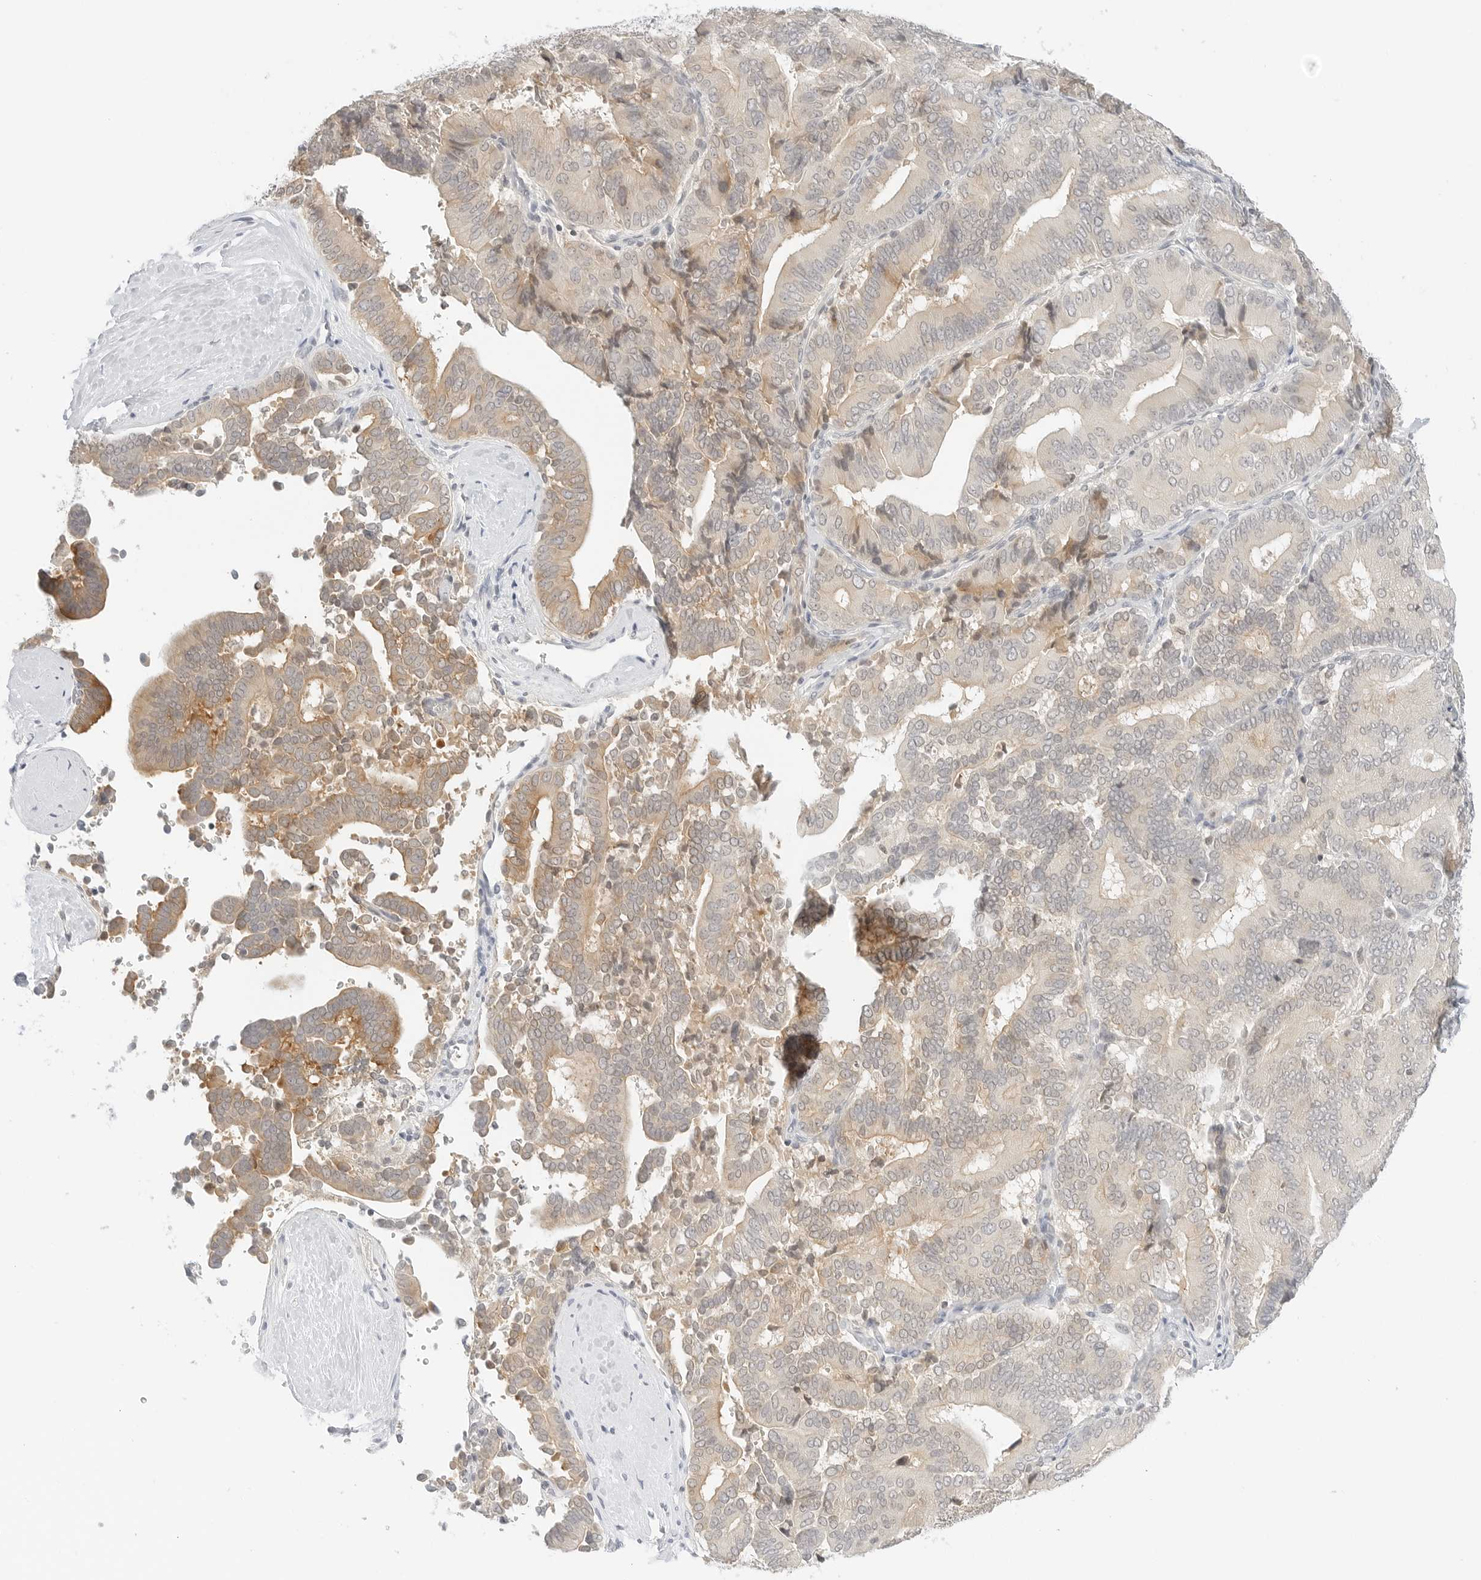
{"staining": {"intensity": "moderate", "quantity": "<25%", "location": "cytoplasmic/membranous"}, "tissue": "liver cancer", "cell_type": "Tumor cells", "image_type": "cancer", "snomed": [{"axis": "morphology", "description": "Cholangiocarcinoma"}, {"axis": "topography", "description": "Liver"}], "caption": "Protein expression analysis of human liver cancer (cholangiocarcinoma) reveals moderate cytoplasmic/membranous positivity in about <25% of tumor cells. (Stains: DAB (3,3'-diaminobenzidine) in brown, nuclei in blue, Microscopy: brightfield microscopy at high magnification).", "gene": "NEO1", "patient": {"sex": "female", "age": 75}}